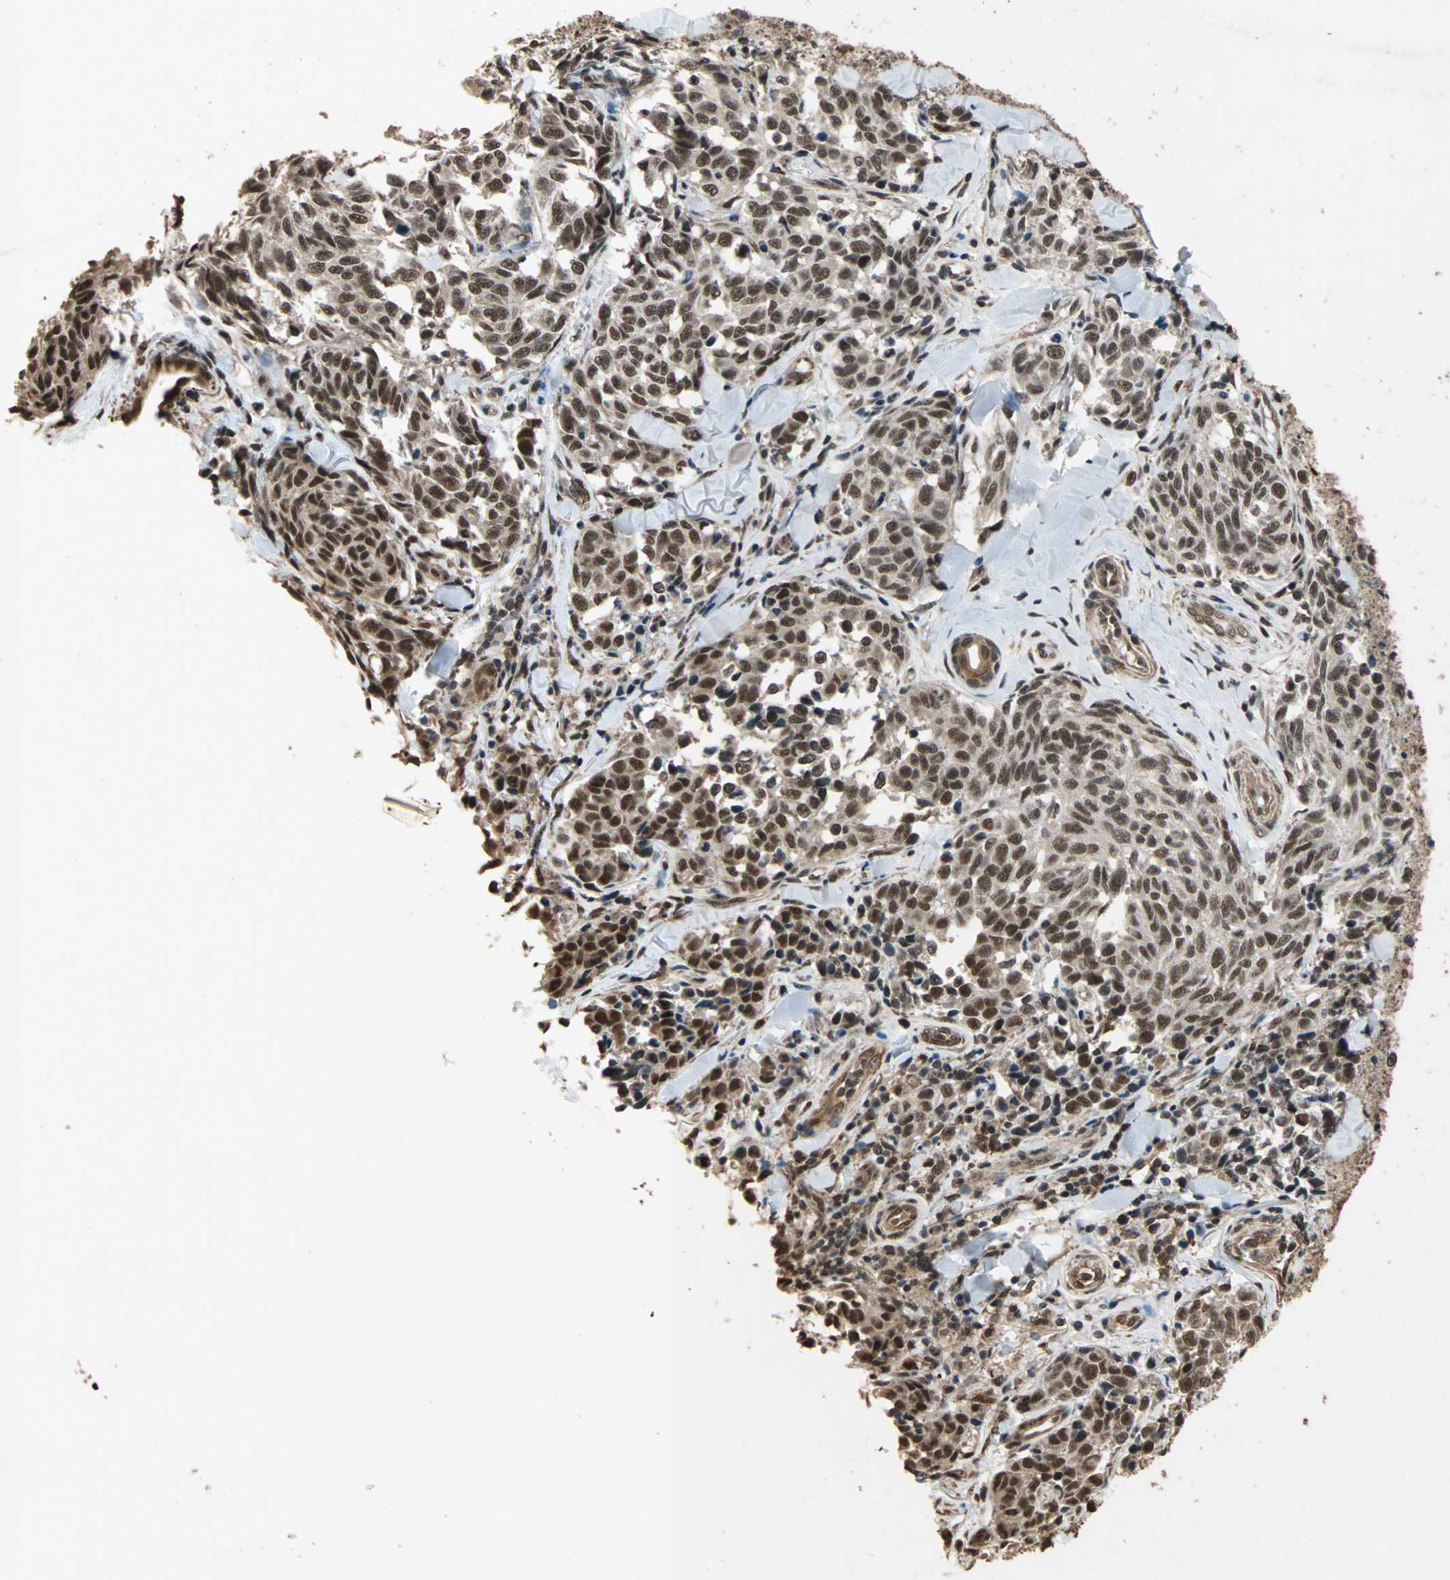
{"staining": {"intensity": "strong", "quantity": ">75%", "location": "nuclear"}, "tissue": "melanoma", "cell_type": "Tumor cells", "image_type": "cancer", "snomed": [{"axis": "morphology", "description": "Malignant melanoma, NOS"}, {"axis": "topography", "description": "Skin"}], "caption": "About >75% of tumor cells in melanoma reveal strong nuclear protein staining as visualized by brown immunohistochemical staining.", "gene": "CDC5L", "patient": {"sex": "female", "age": 64}}